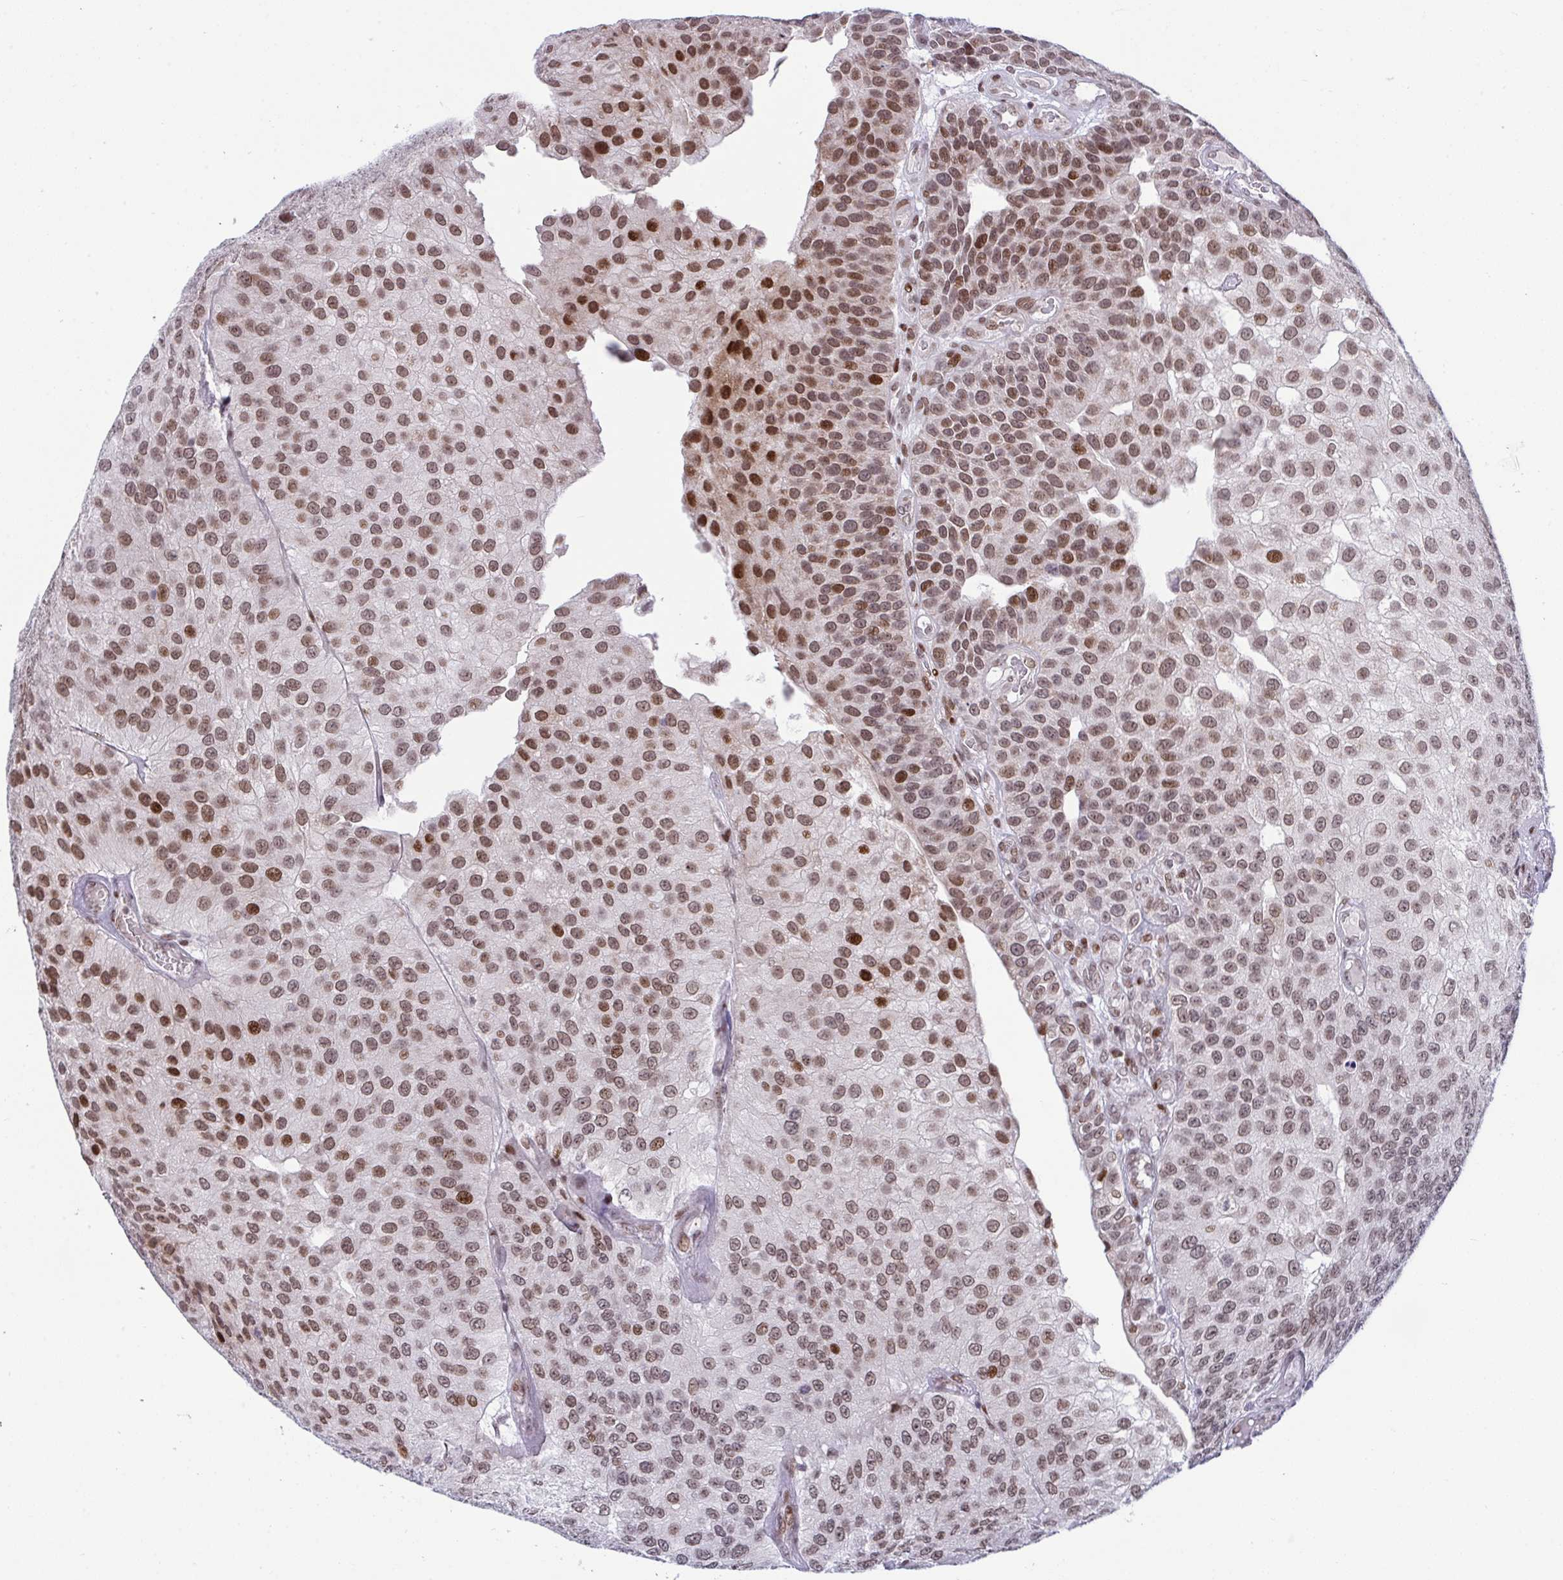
{"staining": {"intensity": "moderate", "quantity": ">75%", "location": "nuclear"}, "tissue": "urothelial cancer", "cell_type": "Tumor cells", "image_type": "cancer", "snomed": [{"axis": "morphology", "description": "Urothelial carcinoma, NOS"}, {"axis": "topography", "description": "Urinary bladder"}], "caption": "The photomicrograph shows staining of transitional cell carcinoma, revealing moderate nuclear protein staining (brown color) within tumor cells.", "gene": "ZFHX3", "patient": {"sex": "male", "age": 87}}